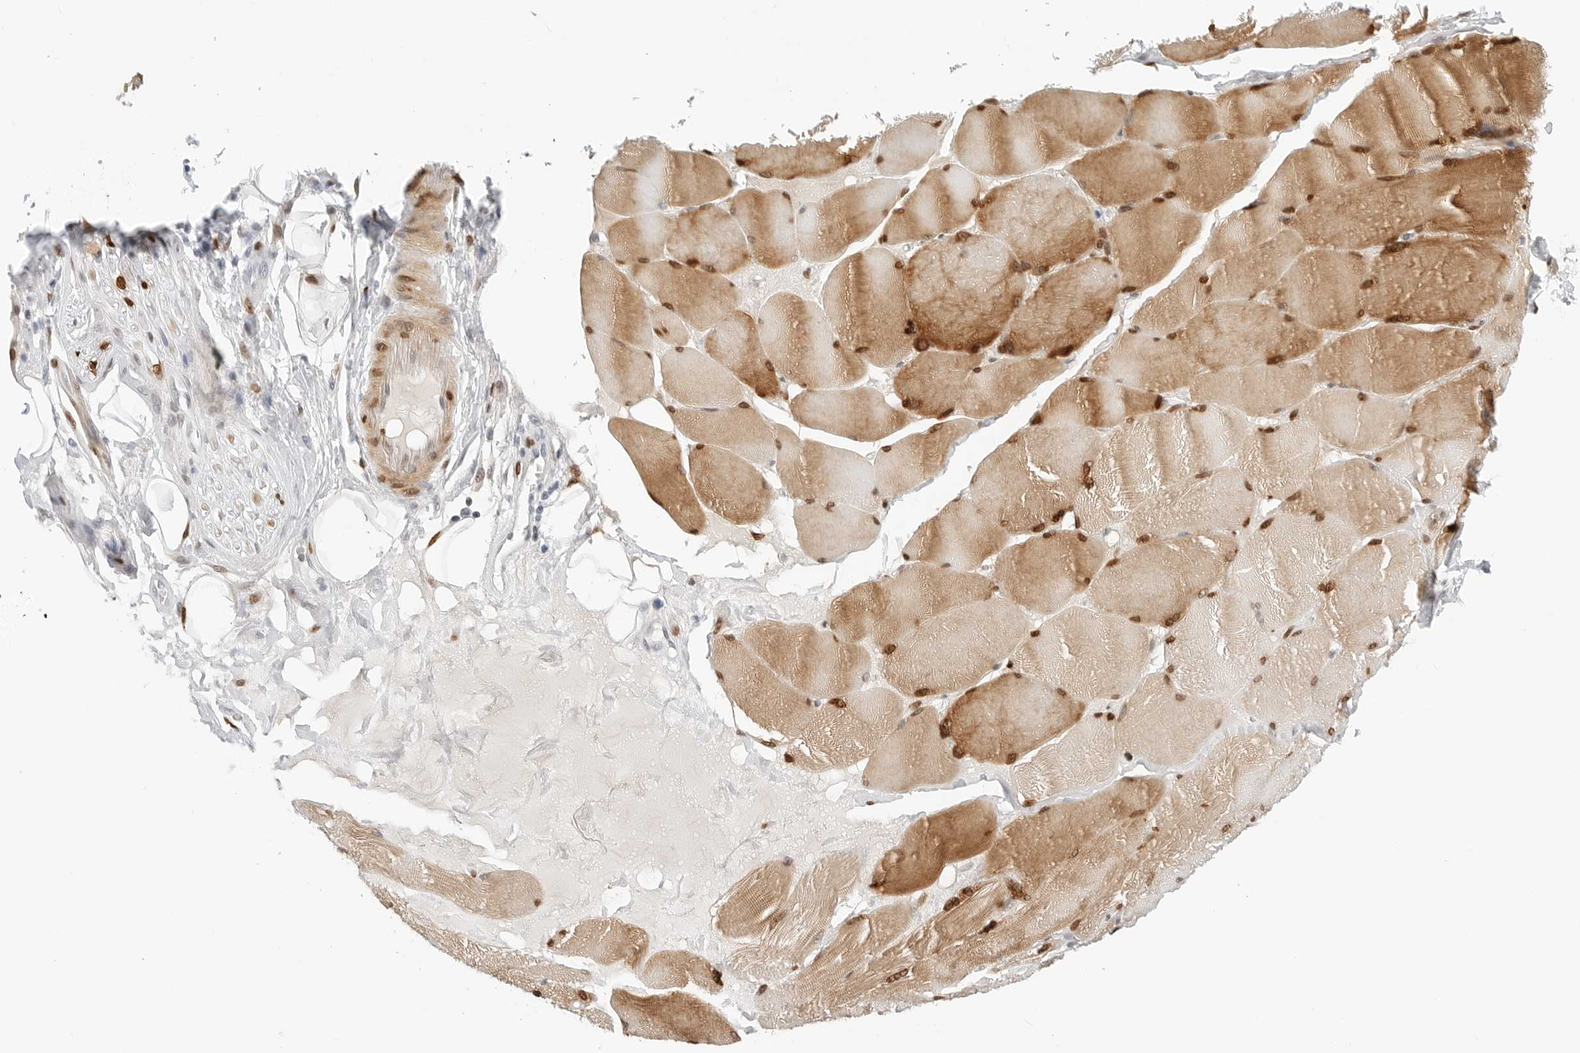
{"staining": {"intensity": "moderate", "quantity": ">75%", "location": "cytoplasmic/membranous,nuclear"}, "tissue": "skeletal muscle", "cell_type": "Myocytes", "image_type": "normal", "snomed": [{"axis": "morphology", "description": "Normal tissue, NOS"}, {"axis": "topography", "description": "Skin"}, {"axis": "topography", "description": "Skeletal muscle"}], "caption": "This micrograph exhibits IHC staining of benign human skeletal muscle, with medium moderate cytoplasmic/membranous,nuclear expression in about >75% of myocytes.", "gene": "SPIDR", "patient": {"sex": "male", "age": 83}}